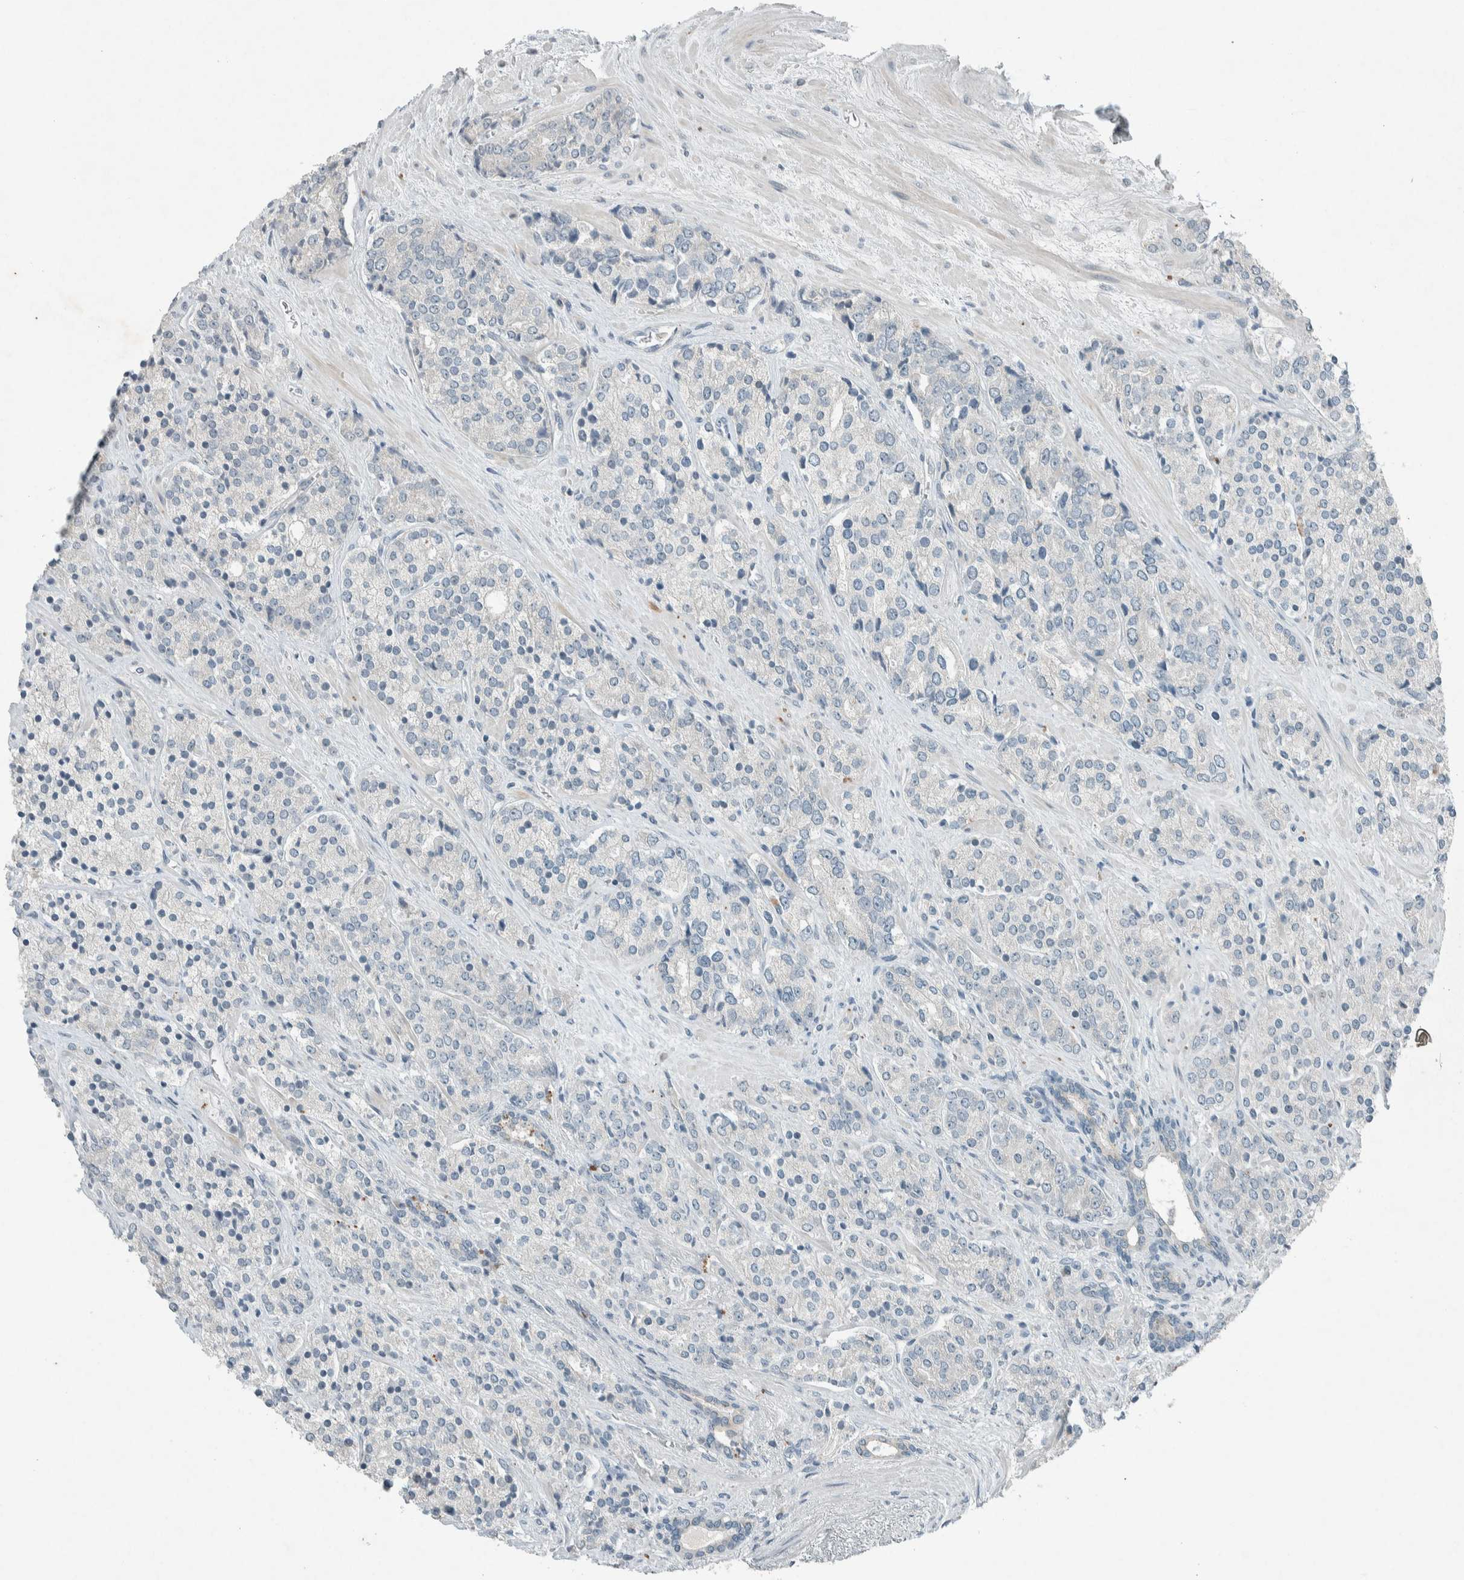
{"staining": {"intensity": "negative", "quantity": "none", "location": "none"}, "tissue": "prostate cancer", "cell_type": "Tumor cells", "image_type": "cancer", "snomed": [{"axis": "morphology", "description": "Adenocarcinoma, High grade"}, {"axis": "topography", "description": "Prostate"}], "caption": "There is no significant positivity in tumor cells of prostate high-grade adenocarcinoma.", "gene": "CERCAM", "patient": {"sex": "male", "age": 71}}